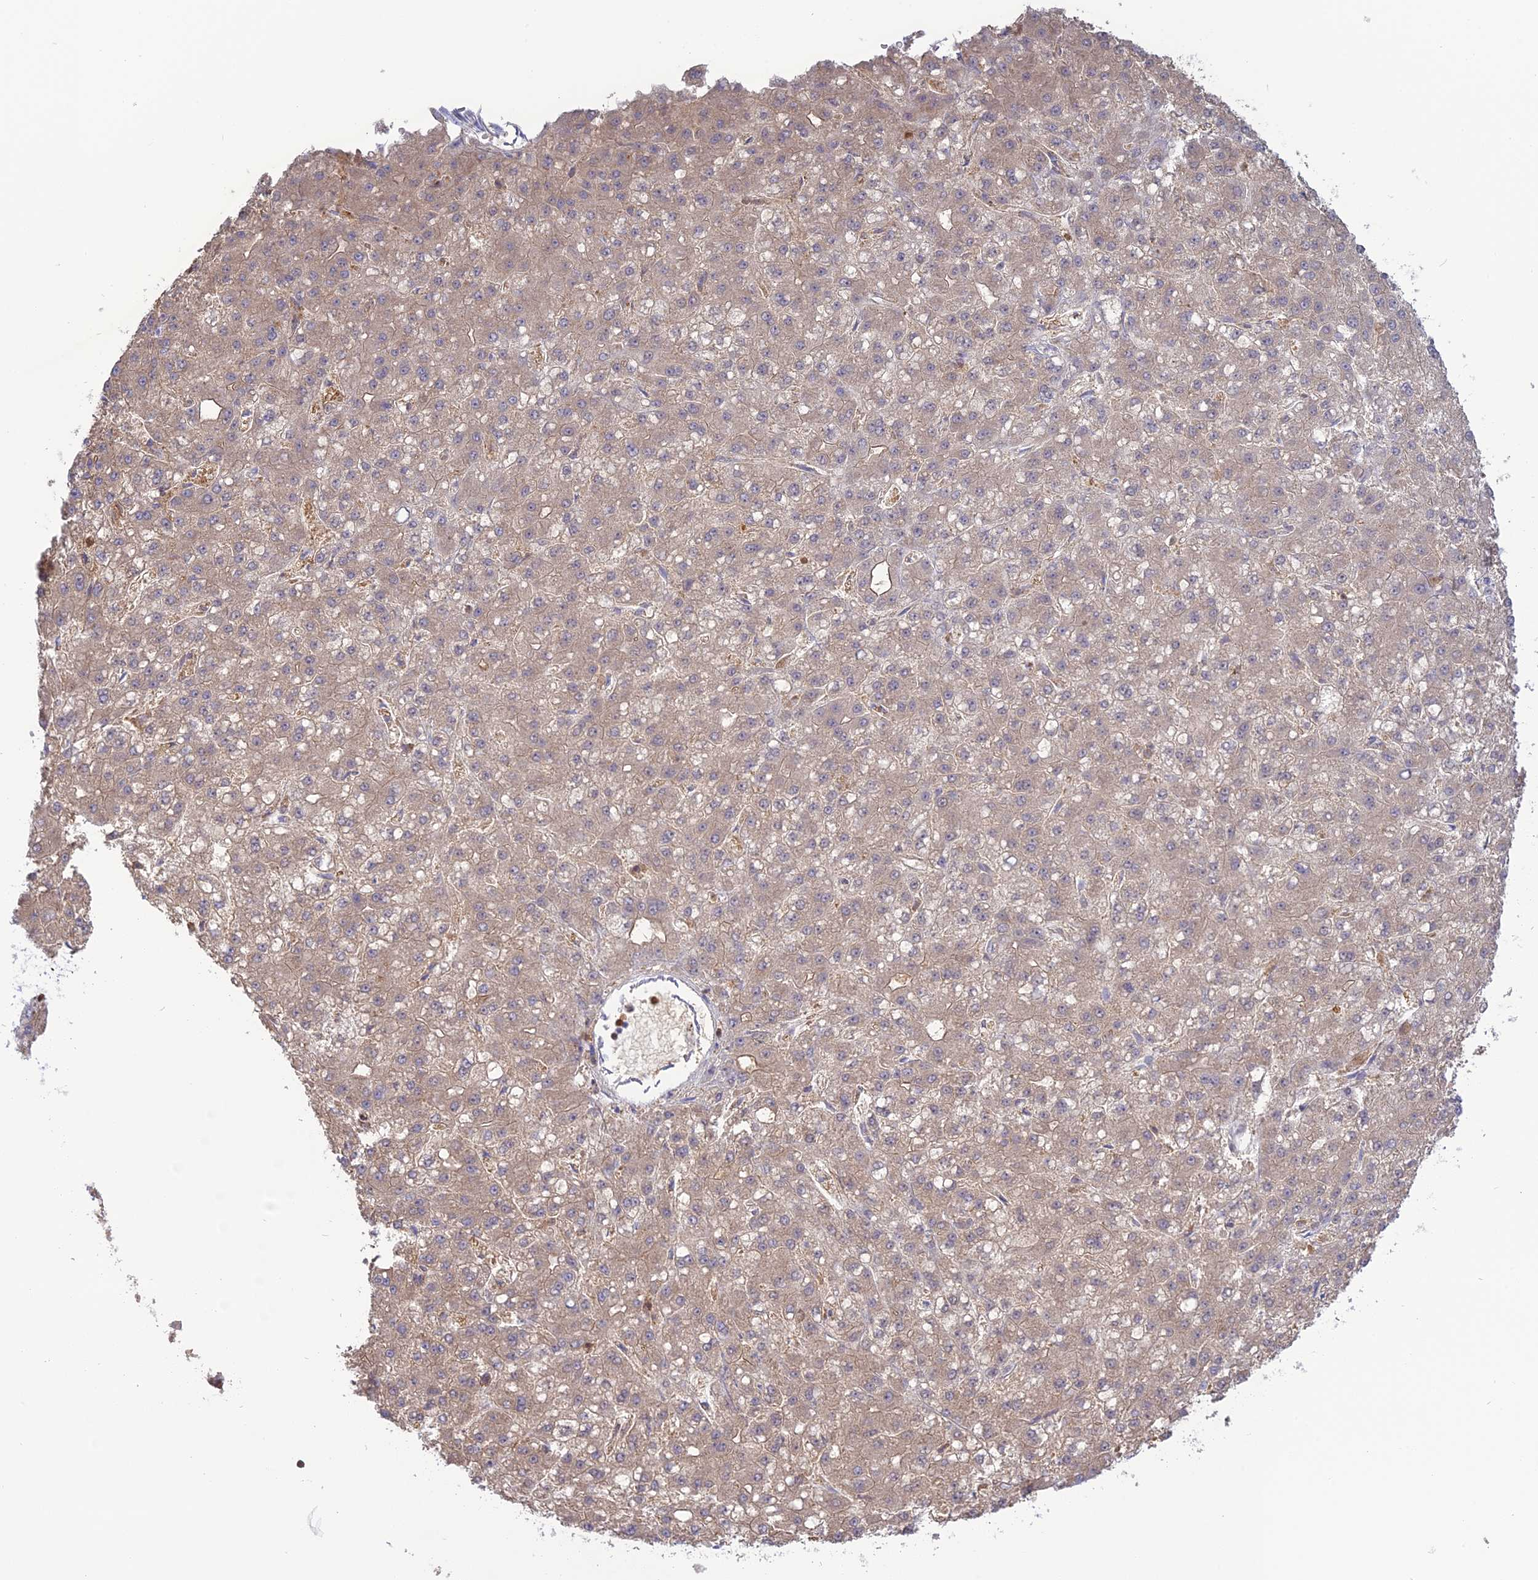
{"staining": {"intensity": "weak", "quantity": ">75%", "location": "cytoplasmic/membranous"}, "tissue": "liver cancer", "cell_type": "Tumor cells", "image_type": "cancer", "snomed": [{"axis": "morphology", "description": "Carcinoma, Hepatocellular, NOS"}, {"axis": "topography", "description": "Liver"}], "caption": "Immunohistochemical staining of human hepatocellular carcinoma (liver) reveals low levels of weak cytoplasmic/membranous protein expression in approximately >75% of tumor cells.", "gene": "PGBD4", "patient": {"sex": "male", "age": 67}}